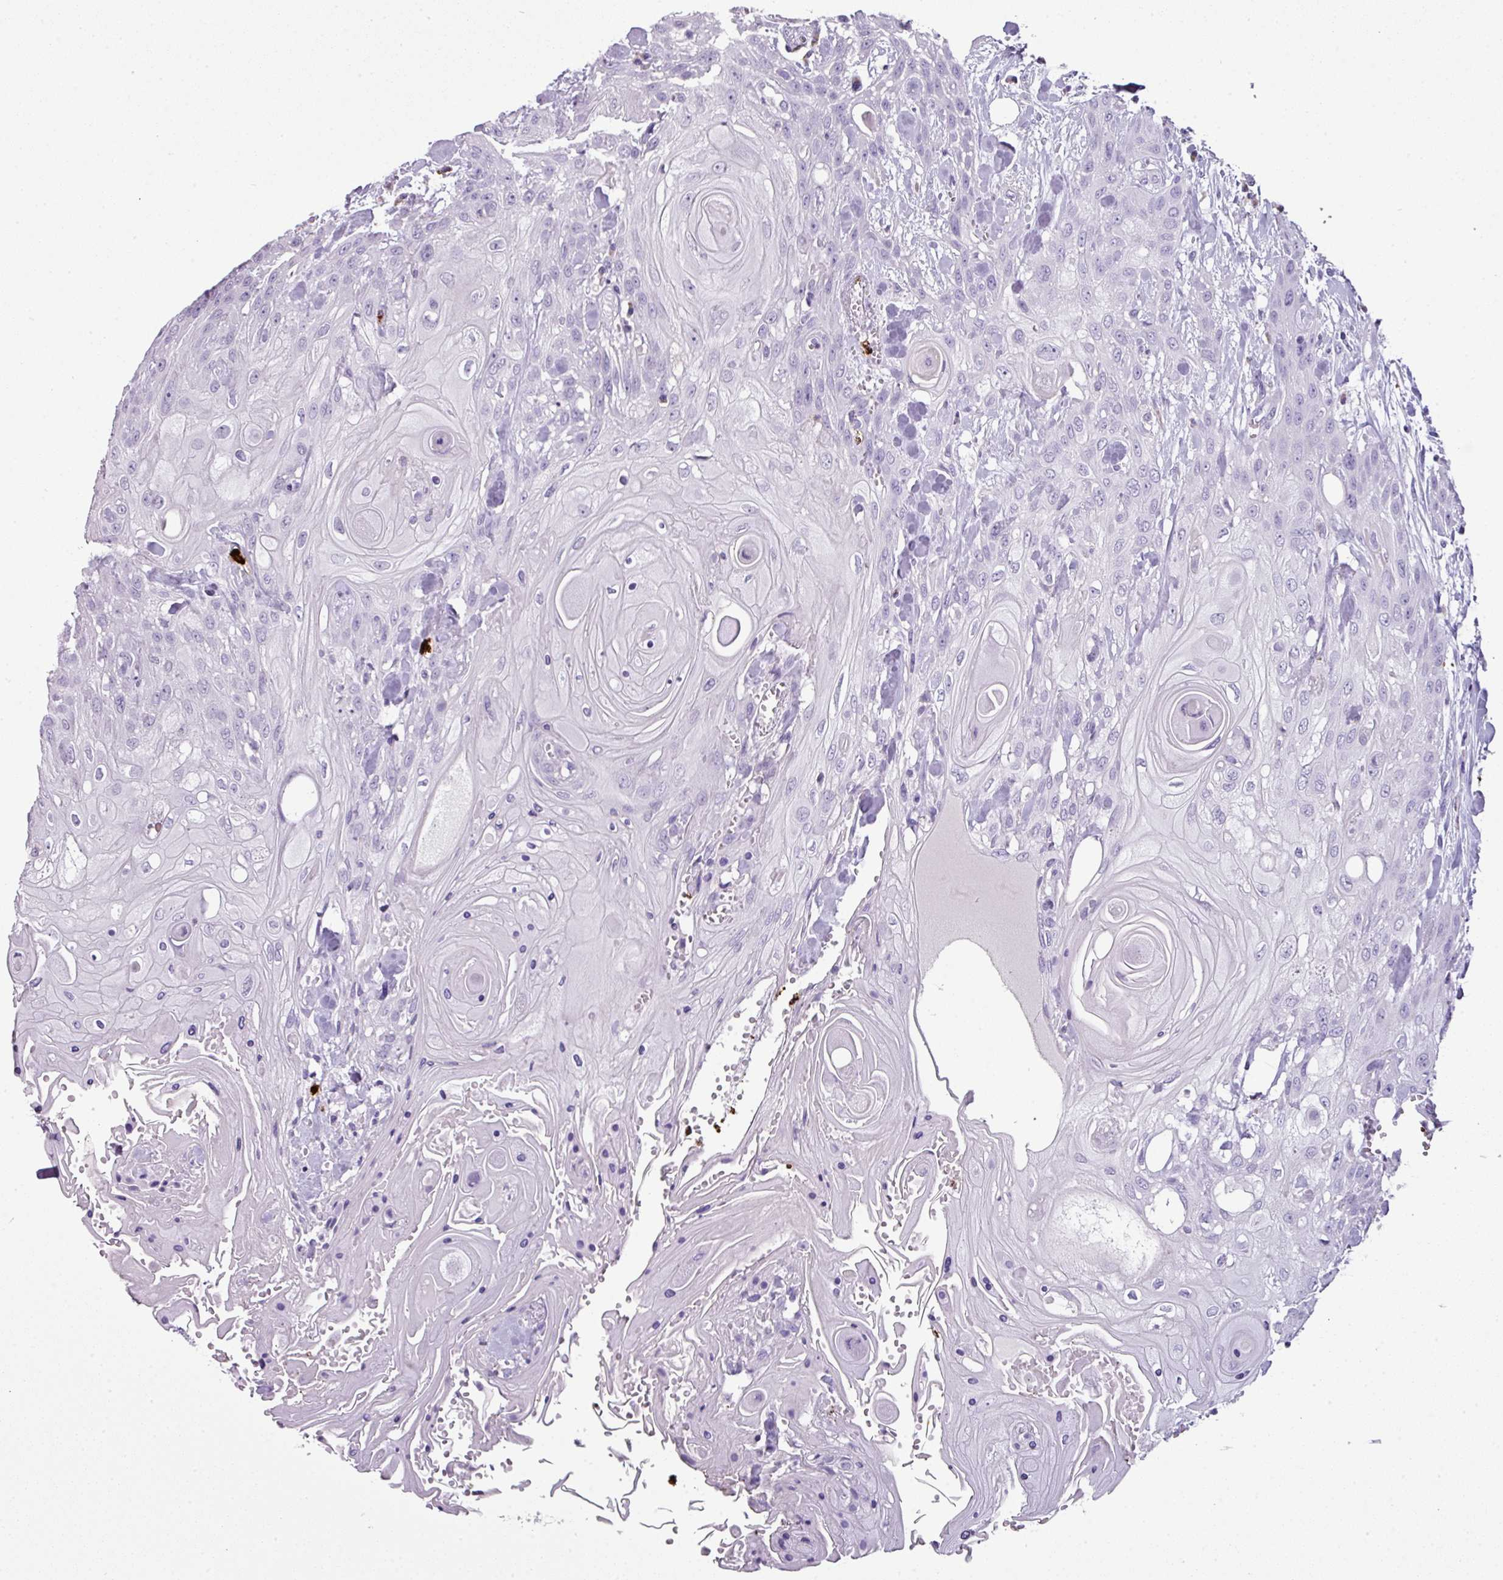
{"staining": {"intensity": "negative", "quantity": "none", "location": "none"}, "tissue": "head and neck cancer", "cell_type": "Tumor cells", "image_type": "cancer", "snomed": [{"axis": "morphology", "description": "Squamous cell carcinoma, NOS"}, {"axis": "topography", "description": "Head-Neck"}], "caption": "Tumor cells show no significant protein positivity in head and neck cancer. (Brightfield microscopy of DAB (3,3'-diaminobenzidine) IHC at high magnification).", "gene": "CTSG", "patient": {"sex": "female", "age": 43}}